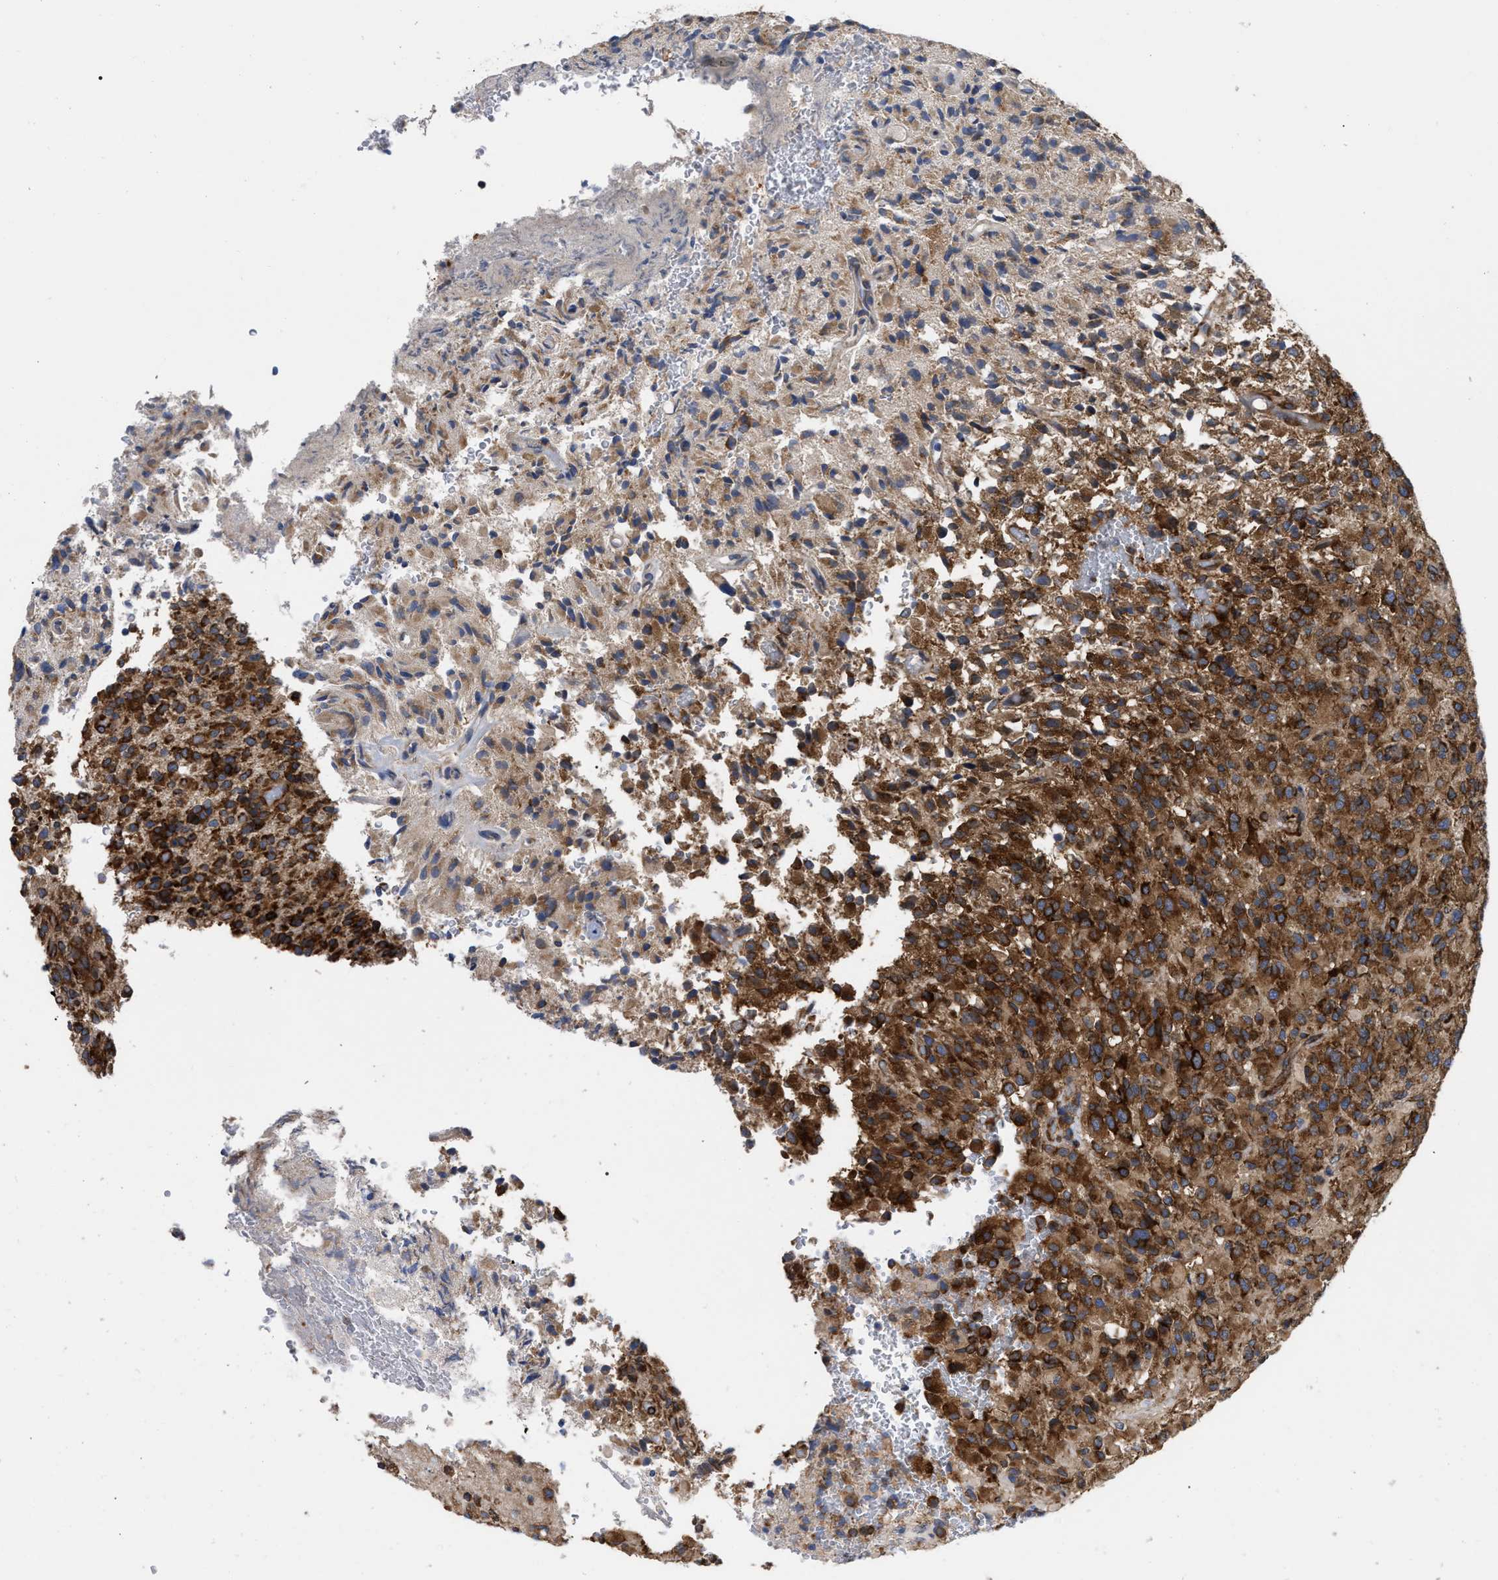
{"staining": {"intensity": "strong", "quantity": ">75%", "location": "cytoplasmic/membranous"}, "tissue": "glioma", "cell_type": "Tumor cells", "image_type": "cancer", "snomed": [{"axis": "morphology", "description": "Glioma, malignant, High grade"}, {"axis": "topography", "description": "Brain"}], "caption": "Protein expression analysis of malignant glioma (high-grade) displays strong cytoplasmic/membranous expression in approximately >75% of tumor cells. Nuclei are stained in blue.", "gene": "FAM120A", "patient": {"sex": "male", "age": 71}}